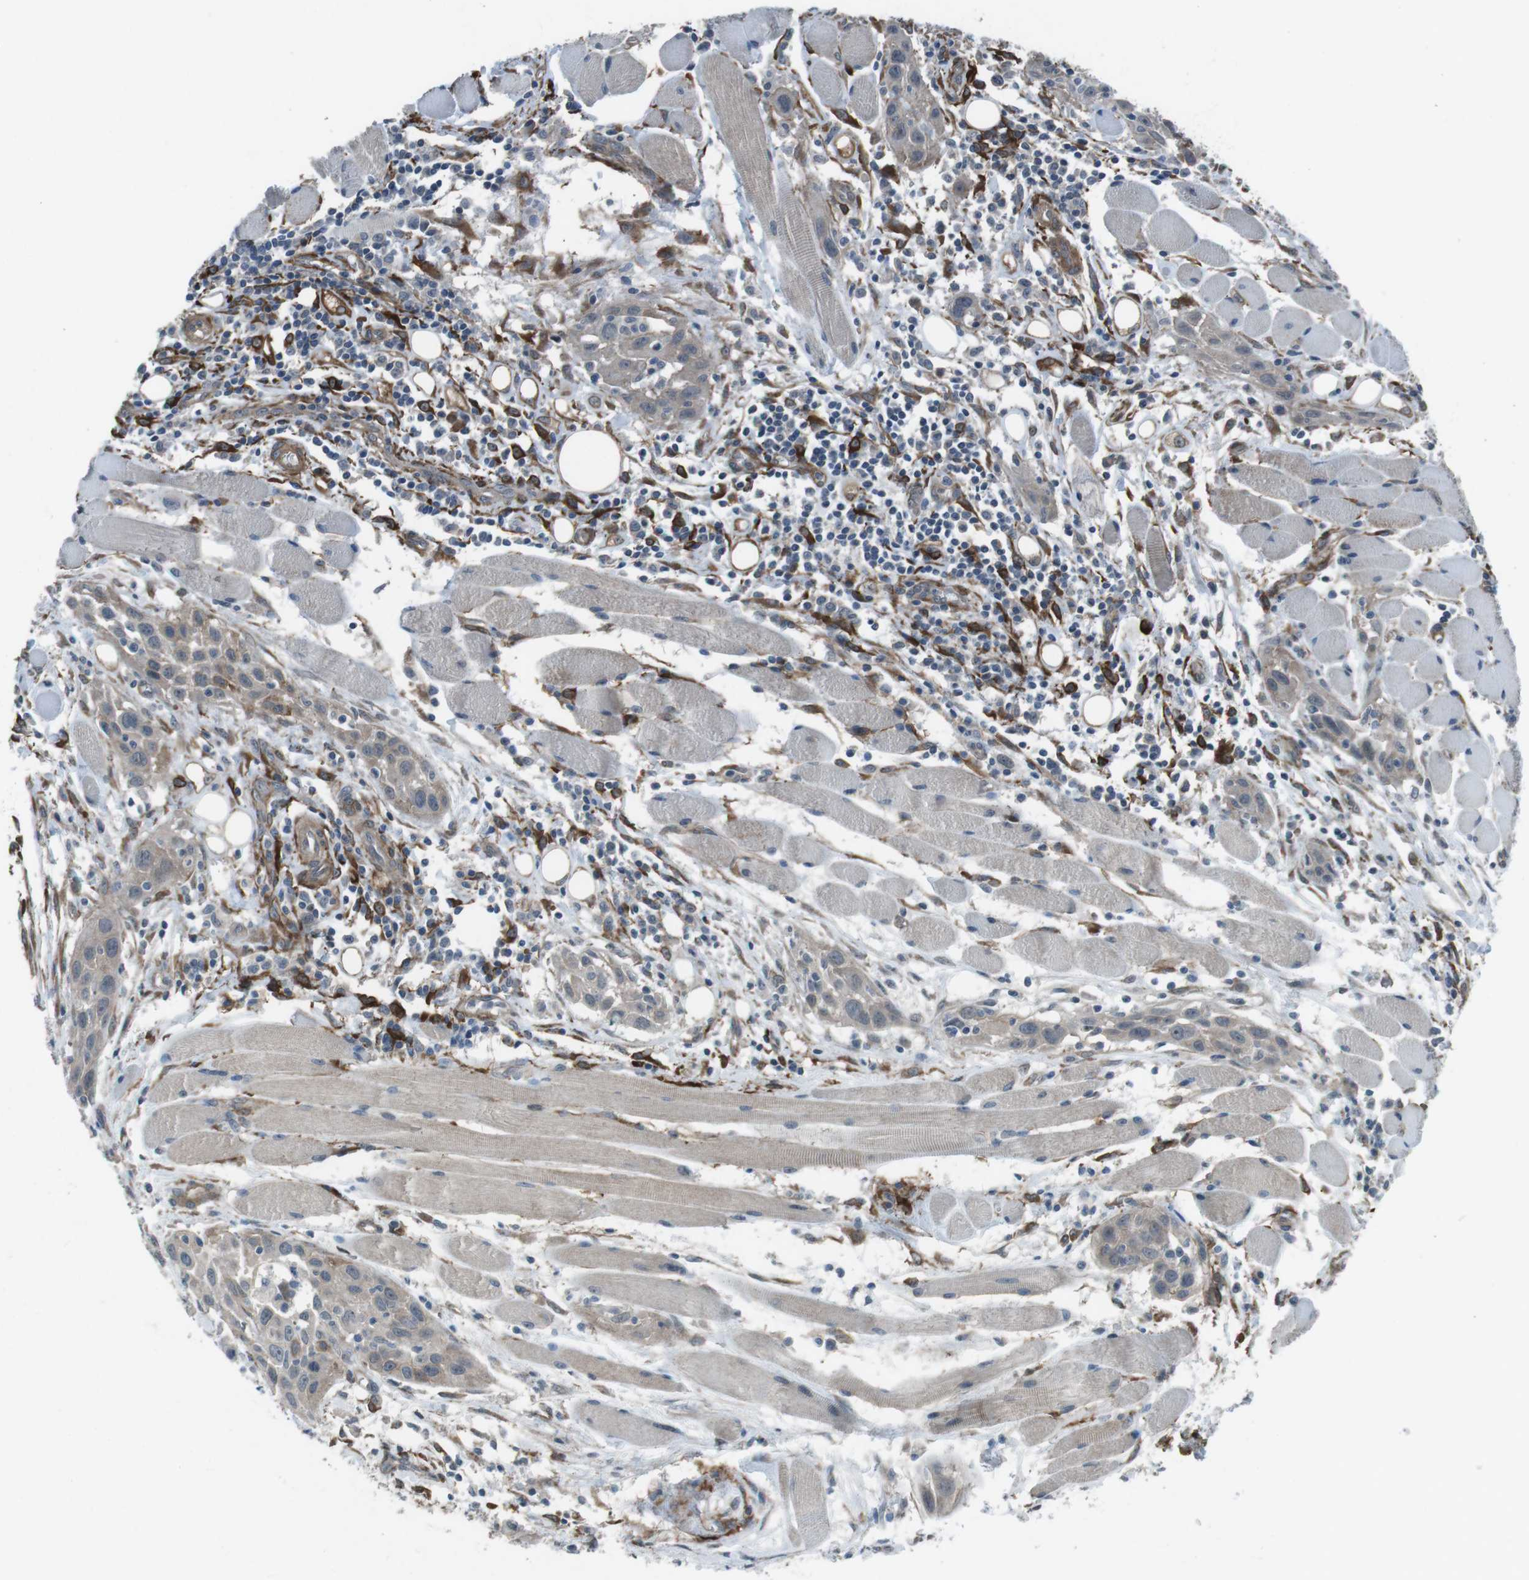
{"staining": {"intensity": "weak", "quantity": ">75%", "location": "cytoplasmic/membranous"}, "tissue": "head and neck cancer", "cell_type": "Tumor cells", "image_type": "cancer", "snomed": [{"axis": "morphology", "description": "Squamous cell carcinoma, NOS"}, {"axis": "topography", "description": "Oral tissue"}, {"axis": "topography", "description": "Head-Neck"}], "caption": "Protein expression analysis of head and neck cancer reveals weak cytoplasmic/membranous positivity in about >75% of tumor cells. The staining was performed using DAB (3,3'-diaminobenzidine), with brown indicating positive protein expression. Nuclei are stained blue with hematoxylin.", "gene": "ANK2", "patient": {"sex": "female", "age": 50}}